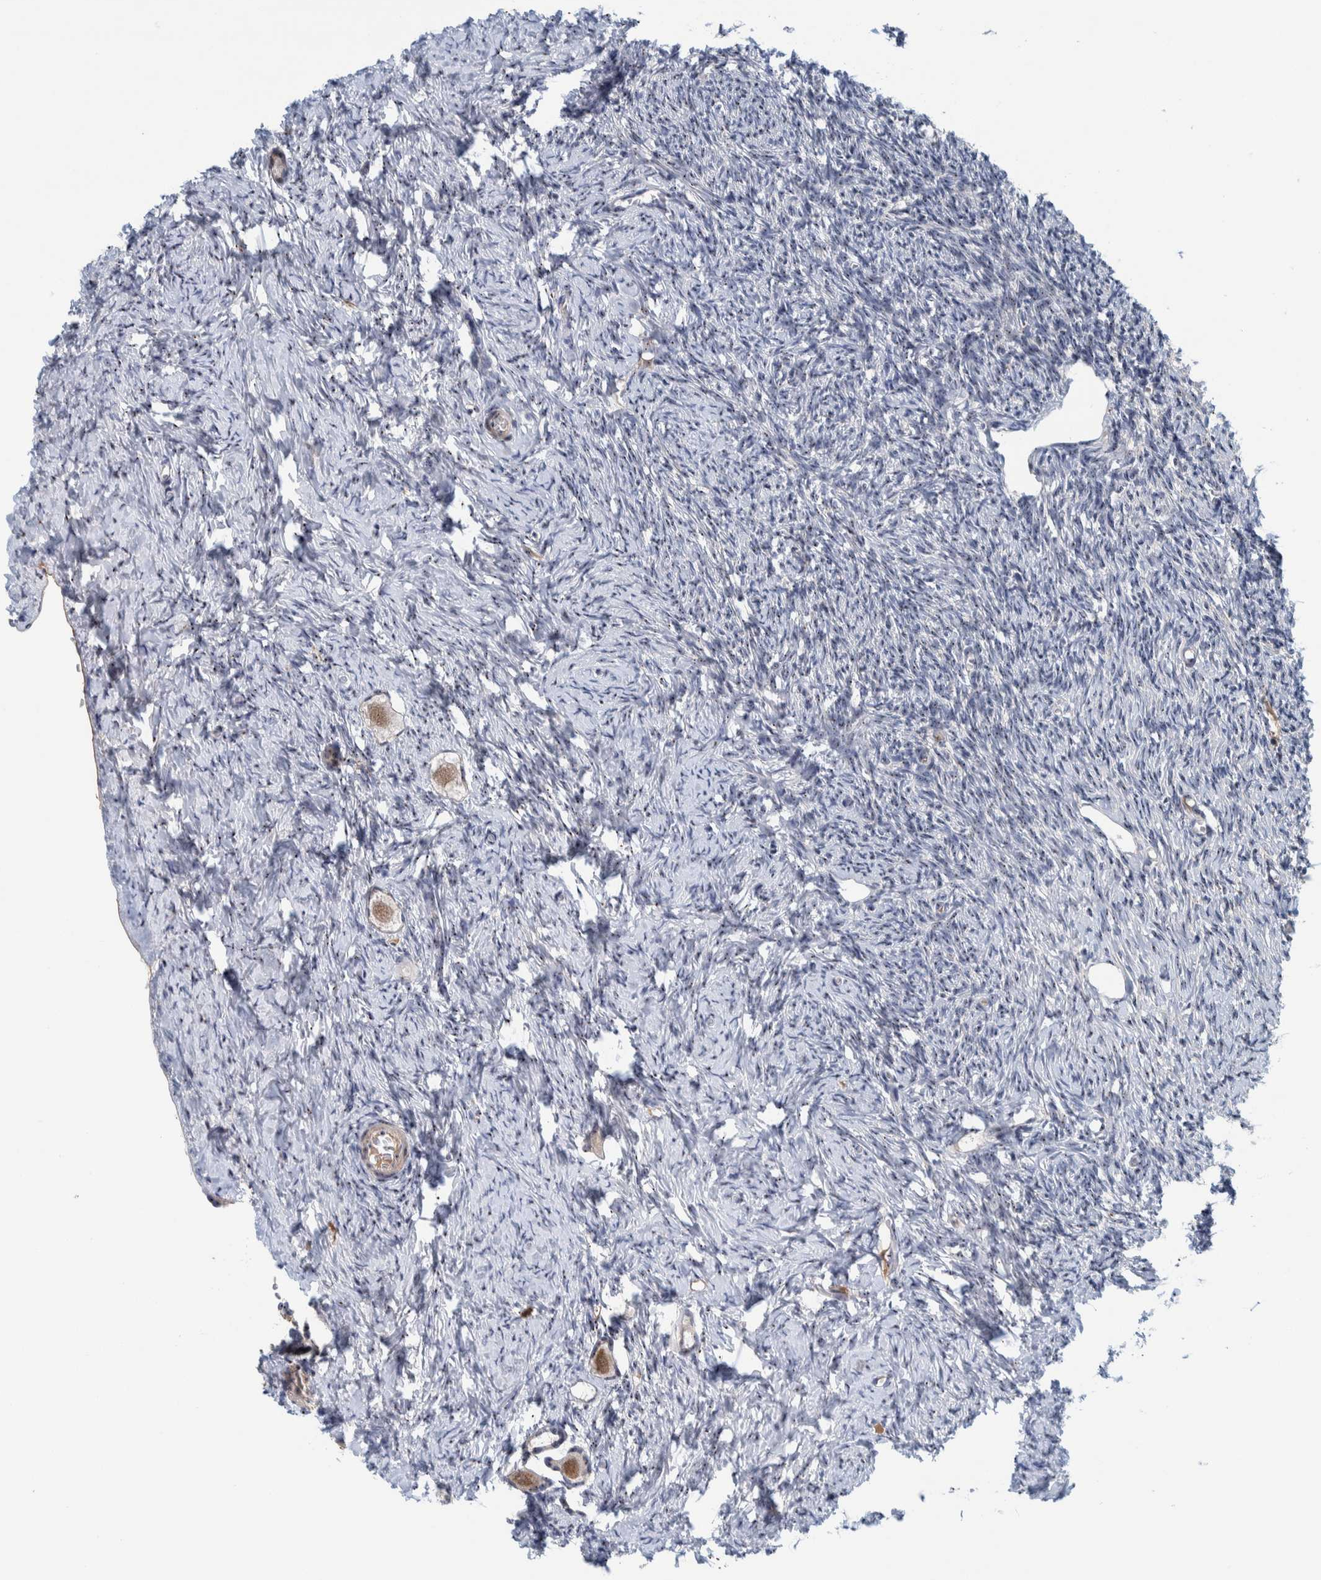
{"staining": {"intensity": "strong", "quantity": "<25%", "location": "nuclear"}, "tissue": "ovary", "cell_type": "Follicle cells", "image_type": "normal", "snomed": [{"axis": "morphology", "description": "Normal tissue, NOS"}, {"axis": "topography", "description": "Ovary"}], "caption": "Immunohistochemical staining of unremarkable human ovary shows medium levels of strong nuclear expression in about <25% of follicle cells.", "gene": "NOL11", "patient": {"sex": "female", "age": 27}}